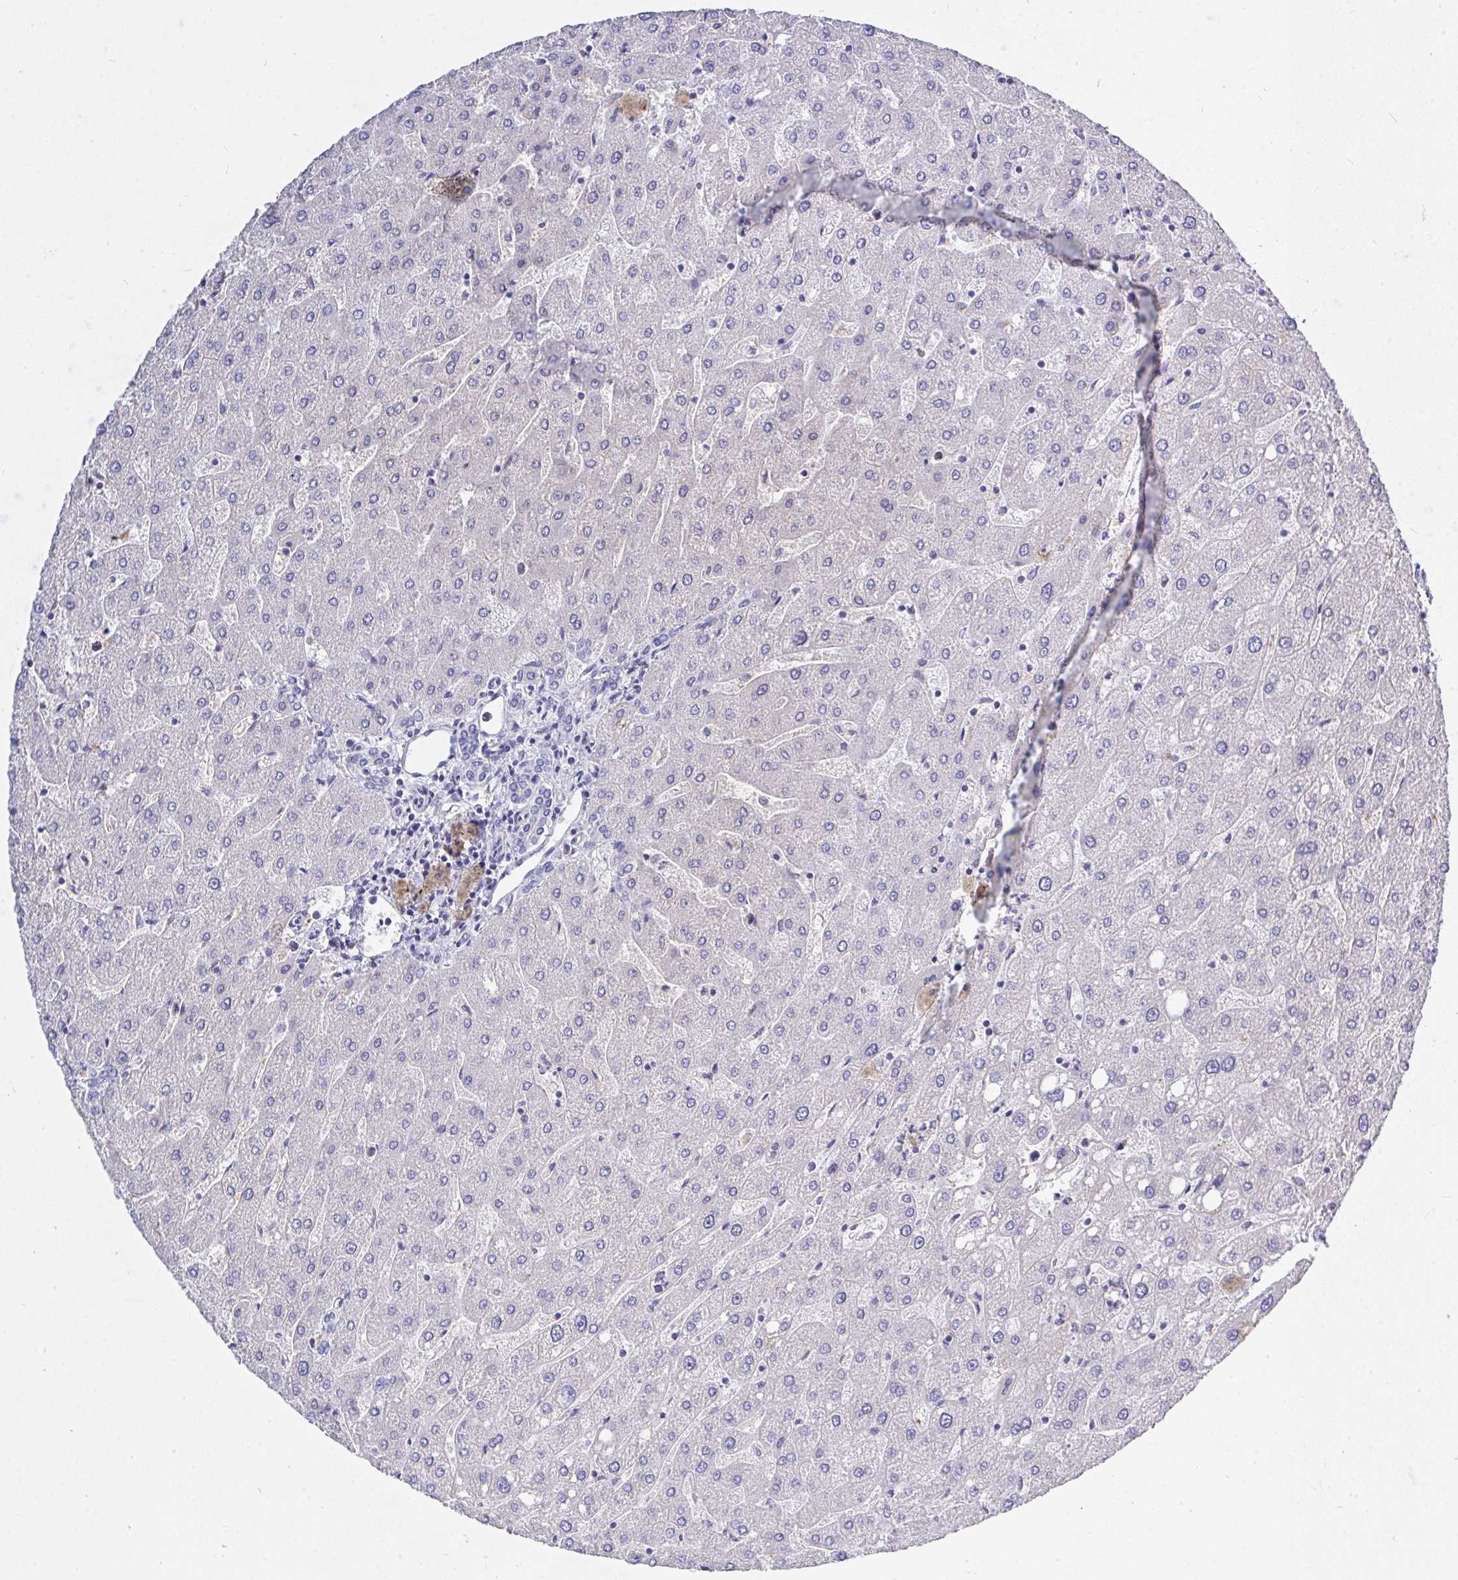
{"staining": {"intensity": "negative", "quantity": "none", "location": "none"}, "tissue": "liver", "cell_type": "Cholangiocytes", "image_type": "normal", "snomed": [{"axis": "morphology", "description": "Normal tissue, NOS"}, {"axis": "topography", "description": "Liver"}], "caption": "Micrograph shows no significant protein expression in cholangiocytes of unremarkable liver. (DAB (3,3'-diaminobenzidine) immunohistochemistry (IHC), high magnification).", "gene": "ZNF561", "patient": {"sex": "male", "age": 67}}